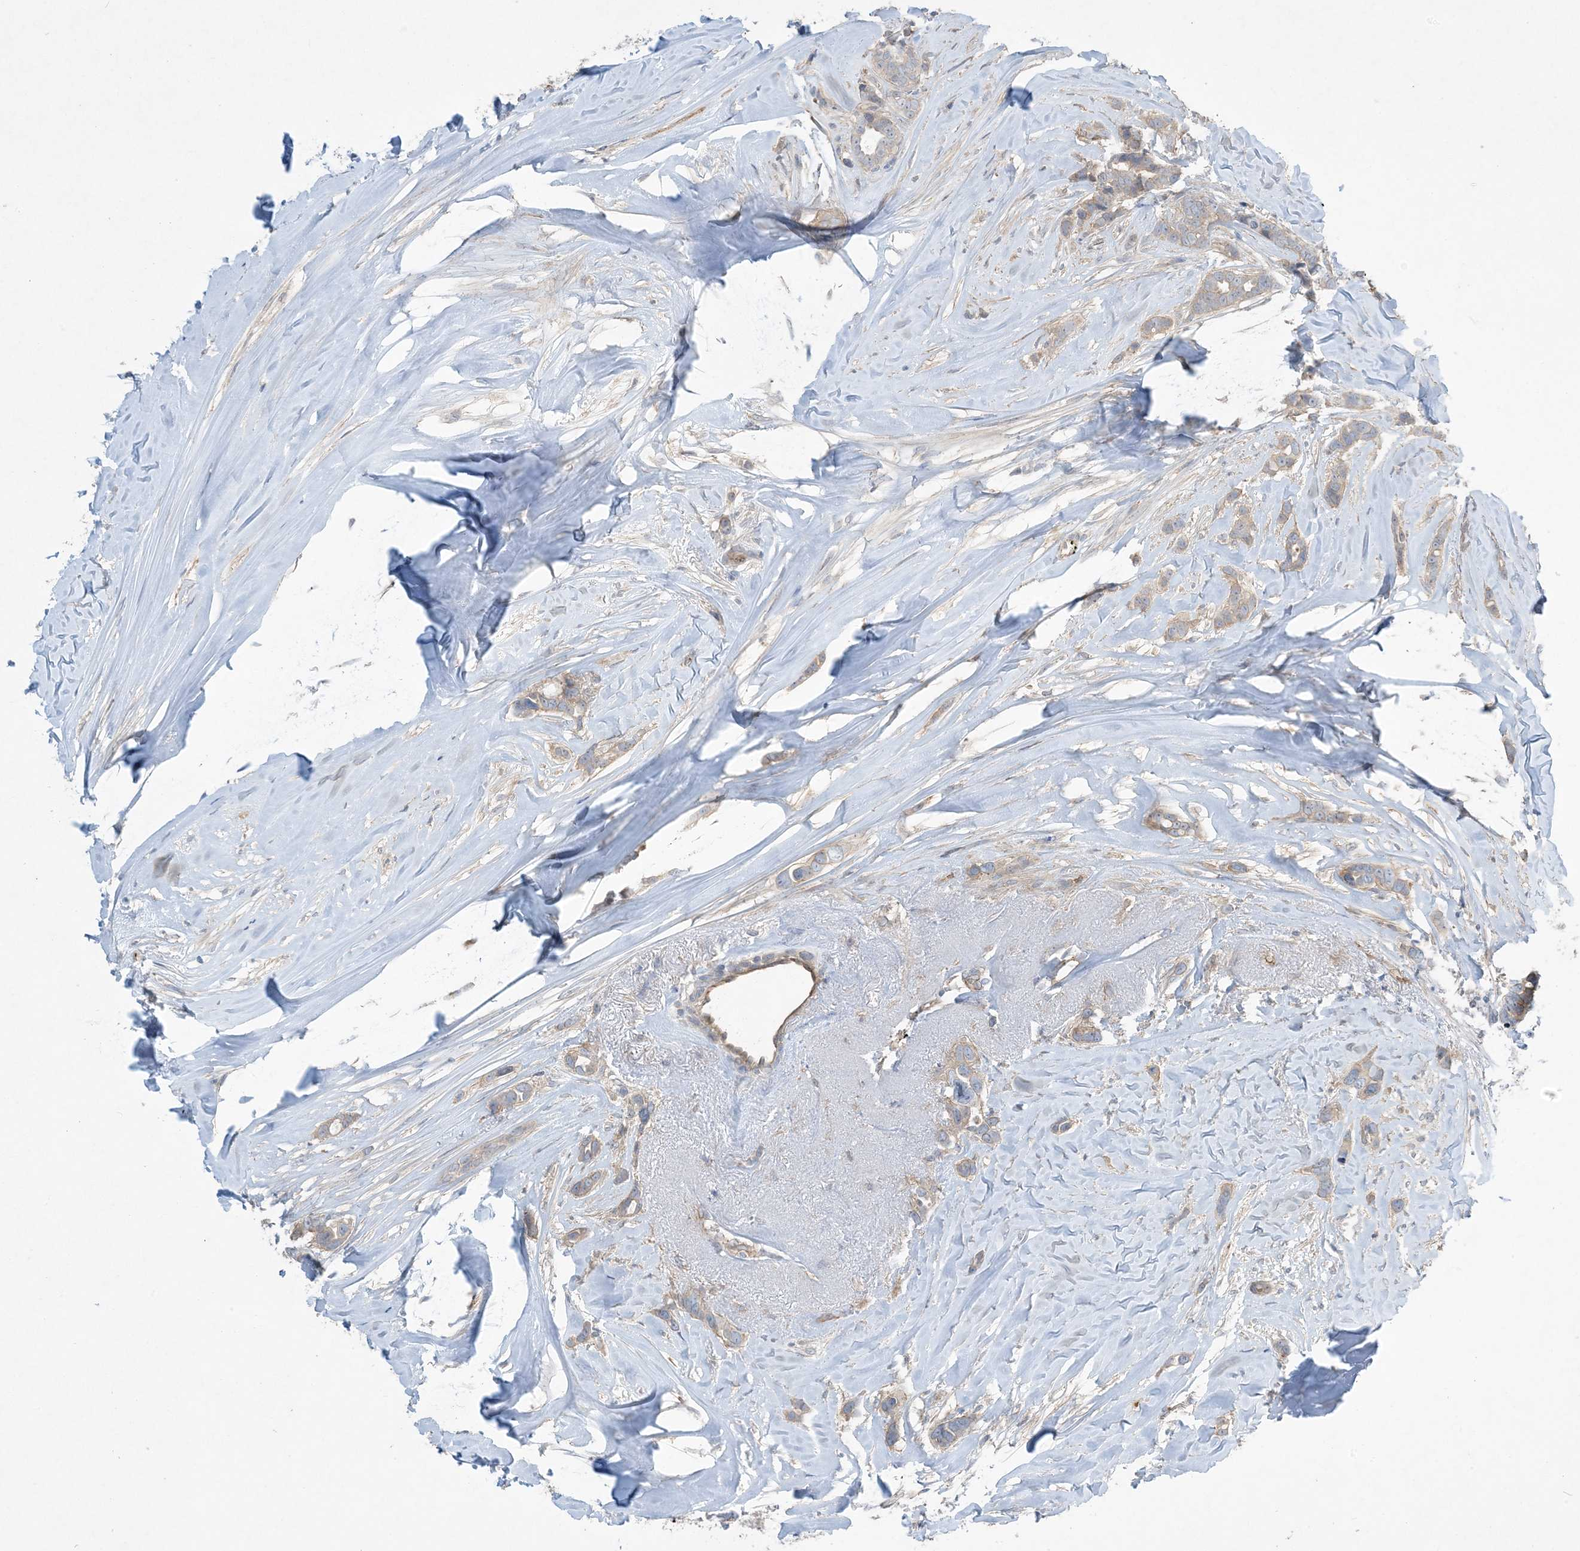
{"staining": {"intensity": "weak", "quantity": ">75%", "location": "cytoplasmic/membranous"}, "tissue": "breast cancer", "cell_type": "Tumor cells", "image_type": "cancer", "snomed": [{"axis": "morphology", "description": "Lobular carcinoma"}, {"axis": "topography", "description": "Breast"}], "caption": "This is a histology image of immunohistochemistry (IHC) staining of breast lobular carcinoma, which shows weak expression in the cytoplasmic/membranous of tumor cells.", "gene": "AOC1", "patient": {"sex": "female", "age": 51}}